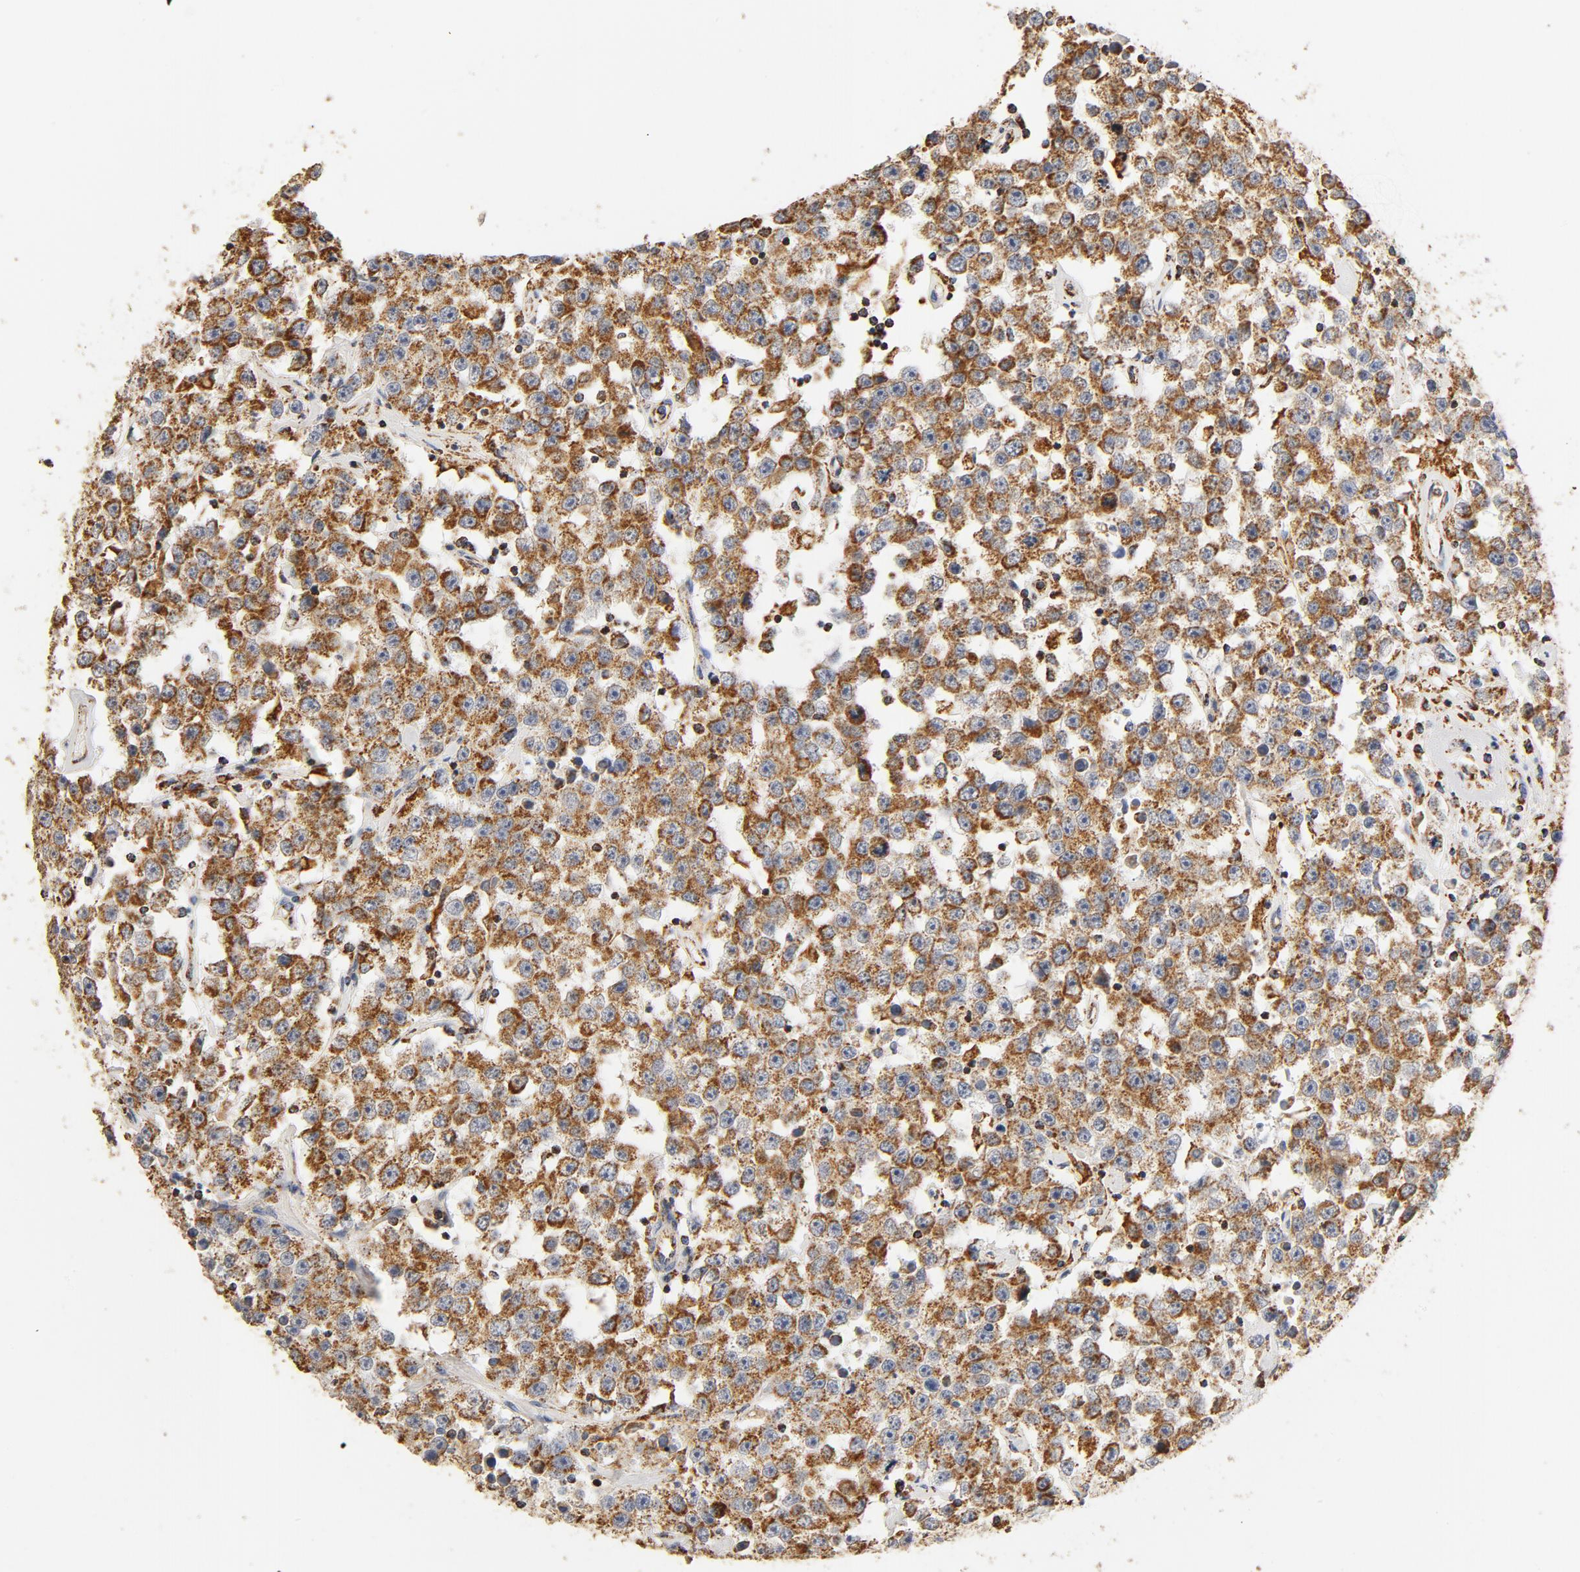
{"staining": {"intensity": "moderate", "quantity": ">75%", "location": "cytoplasmic/membranous"}, "tissue": "testis cancer", "cell_type": "Tumor cells", "image_type": "cancer", "snomed": [{"axis": "morphology", "description": "Seminoma, NOS"}, {"axis": "topography", "description": "Testis"}], "caption": "Testis cancer stained with immunohistochemistry (IHC) shows moderate cytoplasmic/membranous staining in approximately >75% of tumor cells.", "gene": "COX4I1", "patient": {"sex": "male", "age": 52}}